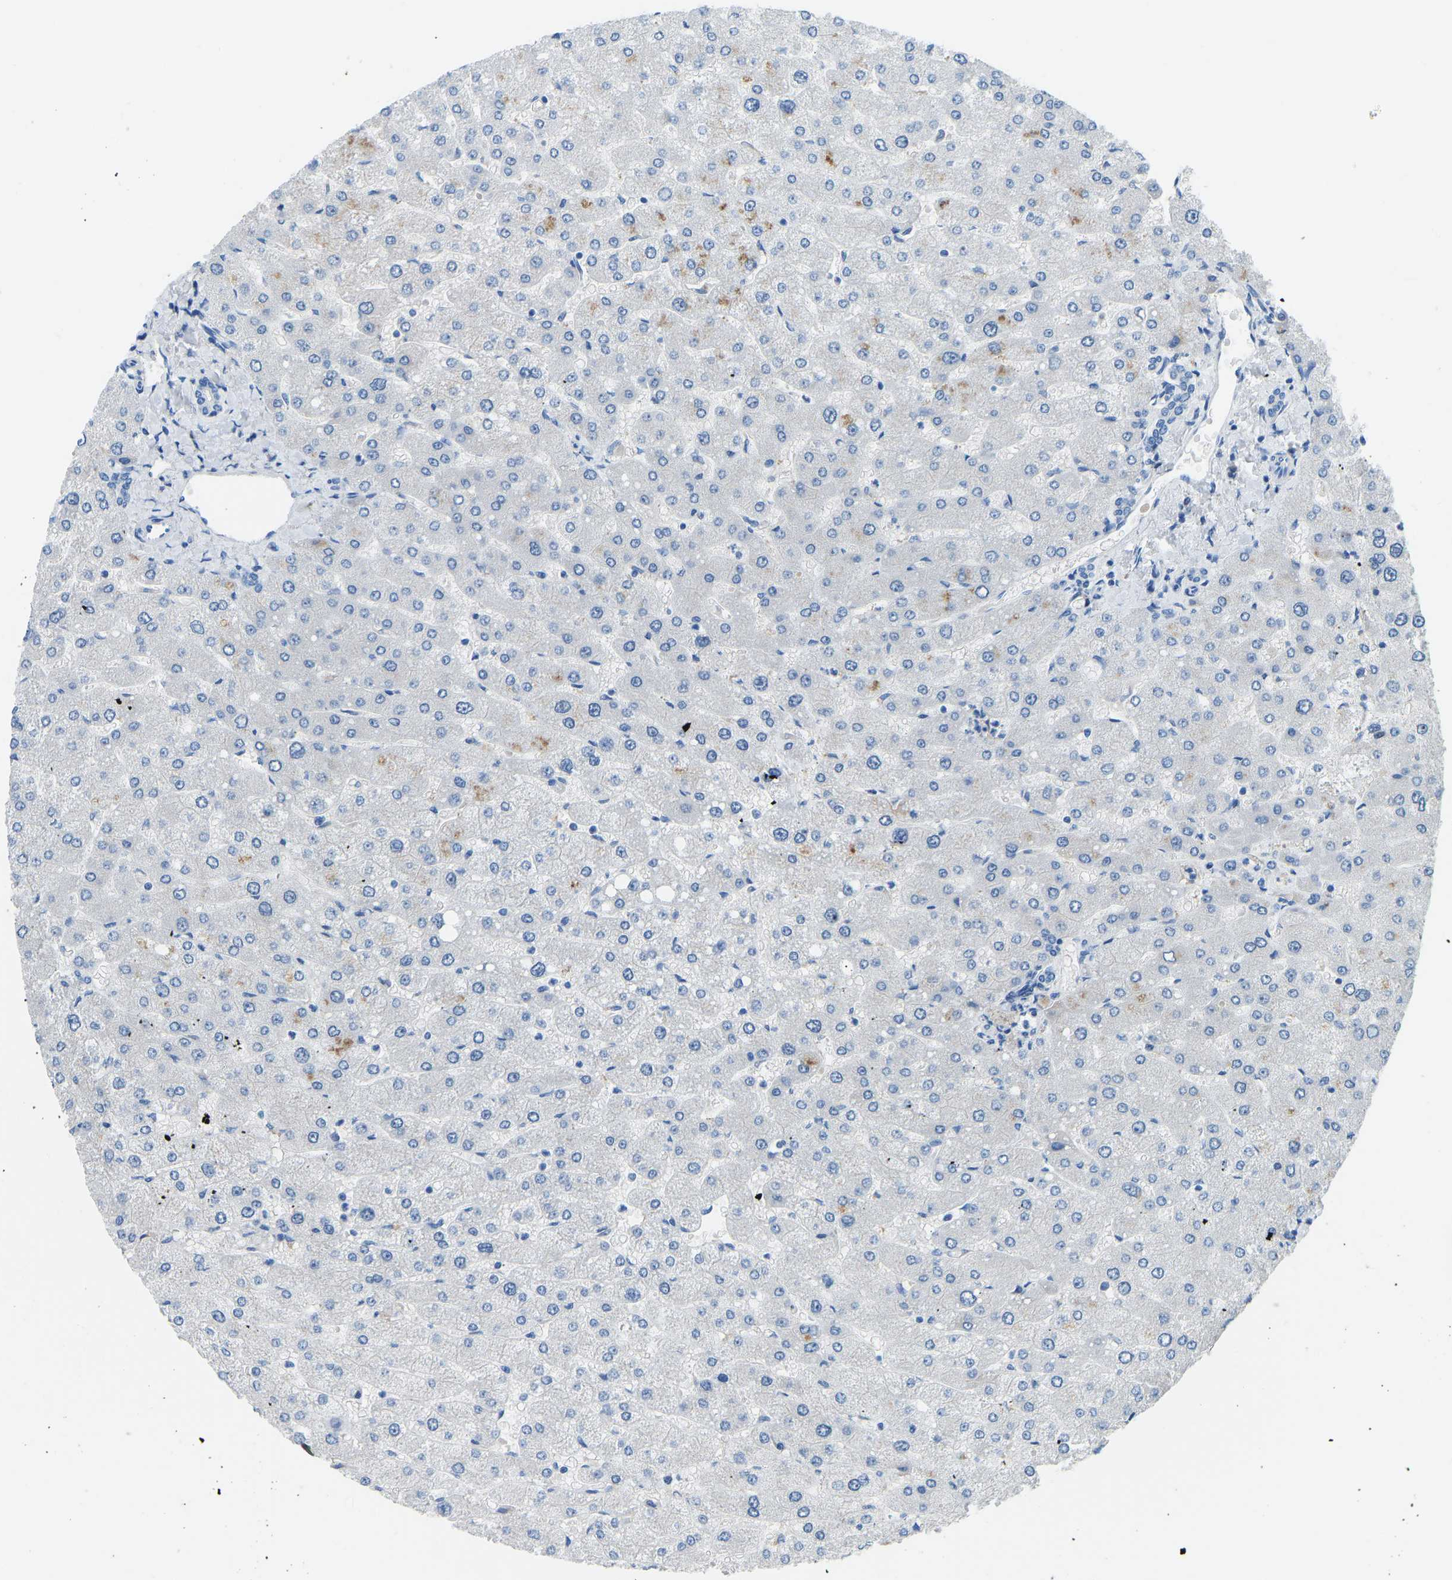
{"staining": {"intensity": "negative", "quantity": "none", "location": "none"}, "tissue": "liver", "cell_type": "Cholangiocytes", "image_type": "normal", "snomed": [{"axis": "morphology", "description": "Normal tissue, NOS"}, {"axis": "topography", "description": "Liver"}], "caption": "Histopathology image shows no significant protein staining in cholangiocytes of unremarkable liver.", "gene": "COL15A1", "patient": {"sex": "male", "age": 55}}